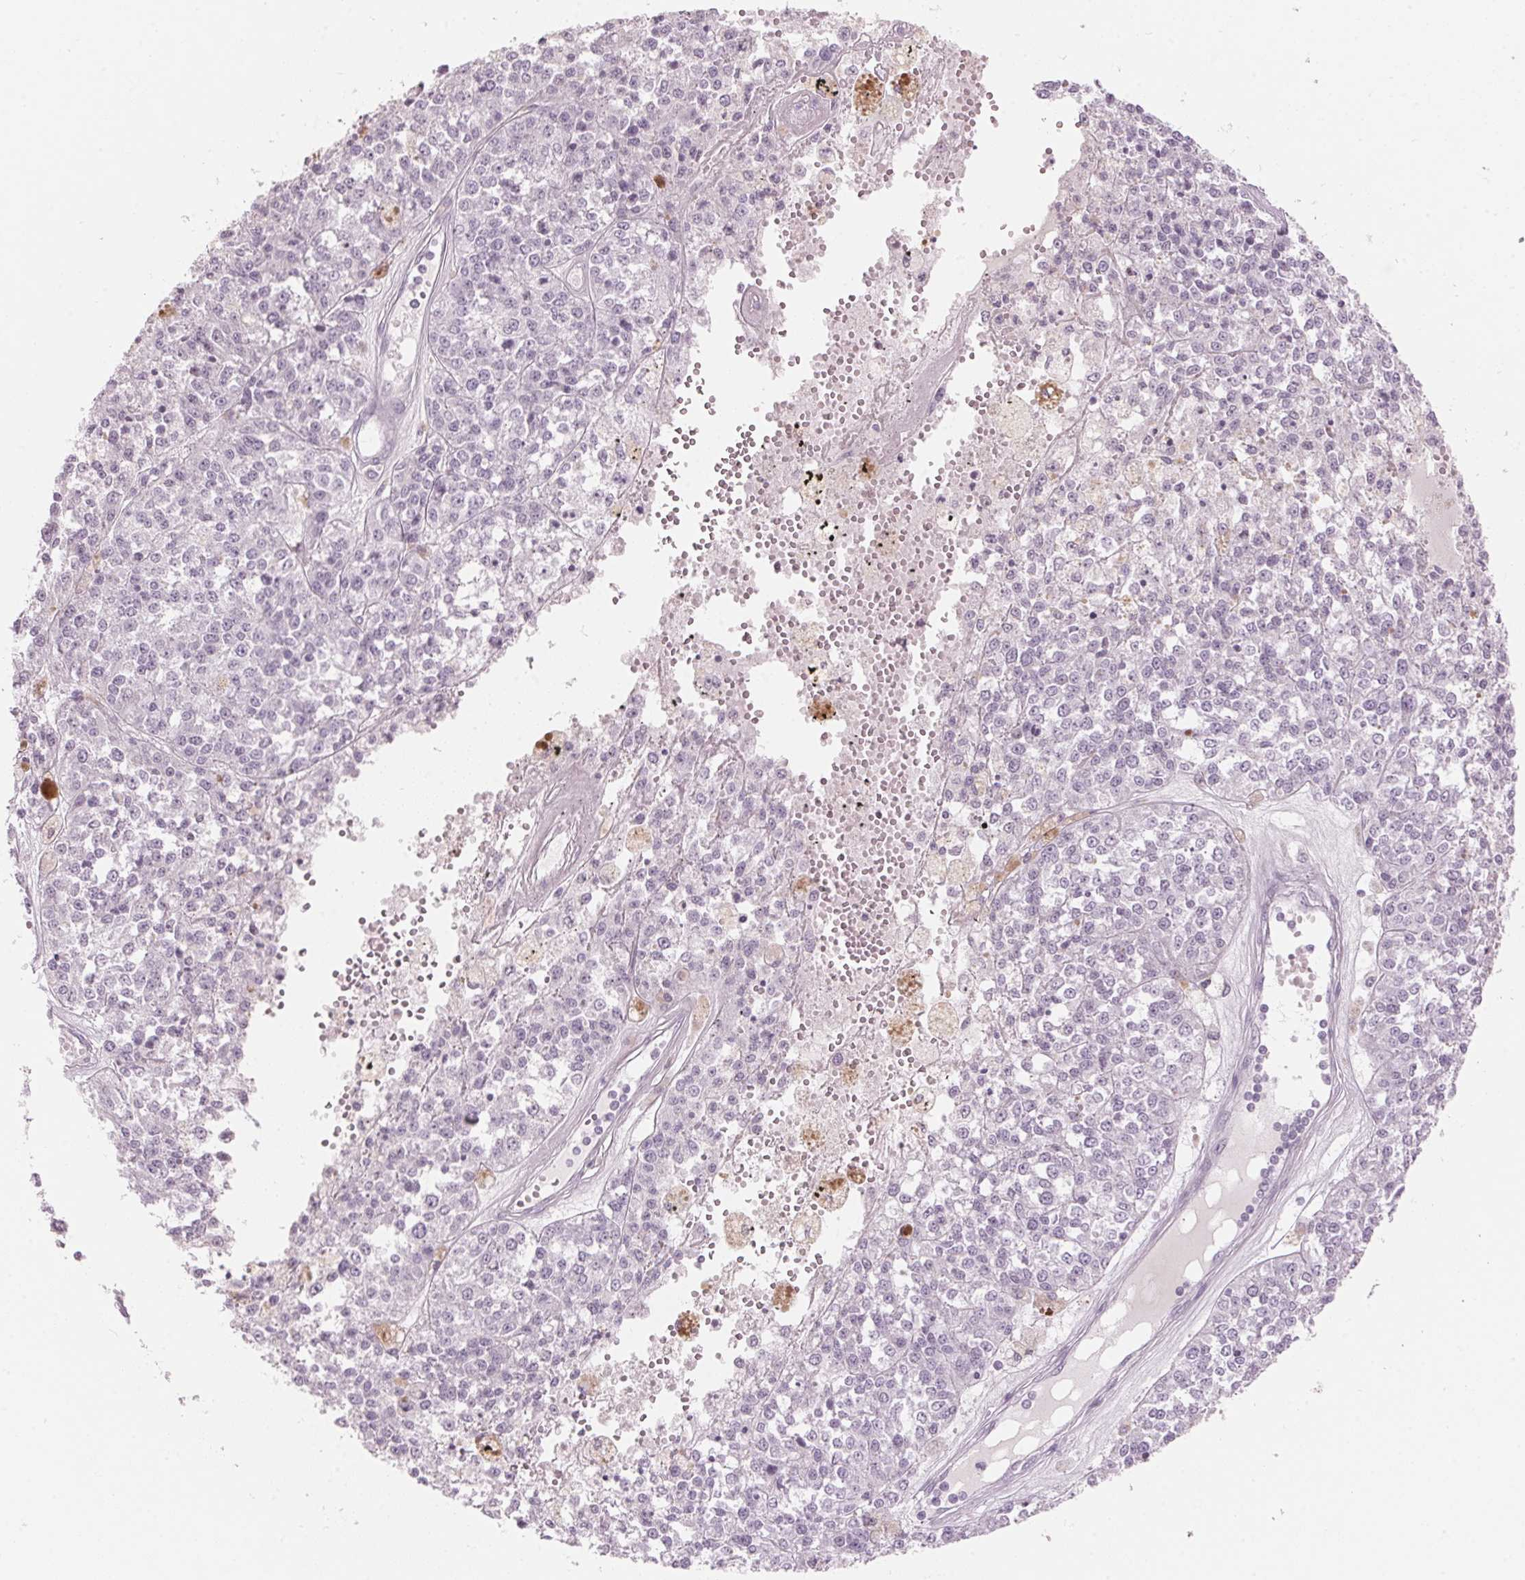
{"staining": {"intensity": "negative", "quantity": "none", "location": "none"}, "tissue": "melanoma", "cell_type": "Tumor cells", "image_type": "cancer", "snomed": [{"axis": "morphology", "description": "Malignant melanoma, Metastatic site"}, {"axis": "topography", "description": "Lymph node"}], "caption": "IHC image of malignant melanoma (metastatic site) stained for a protein (brown), which reveals no staining in tumor cells.", "gene": "SCTR", "patient": {"sex": "female", "age": 64}}